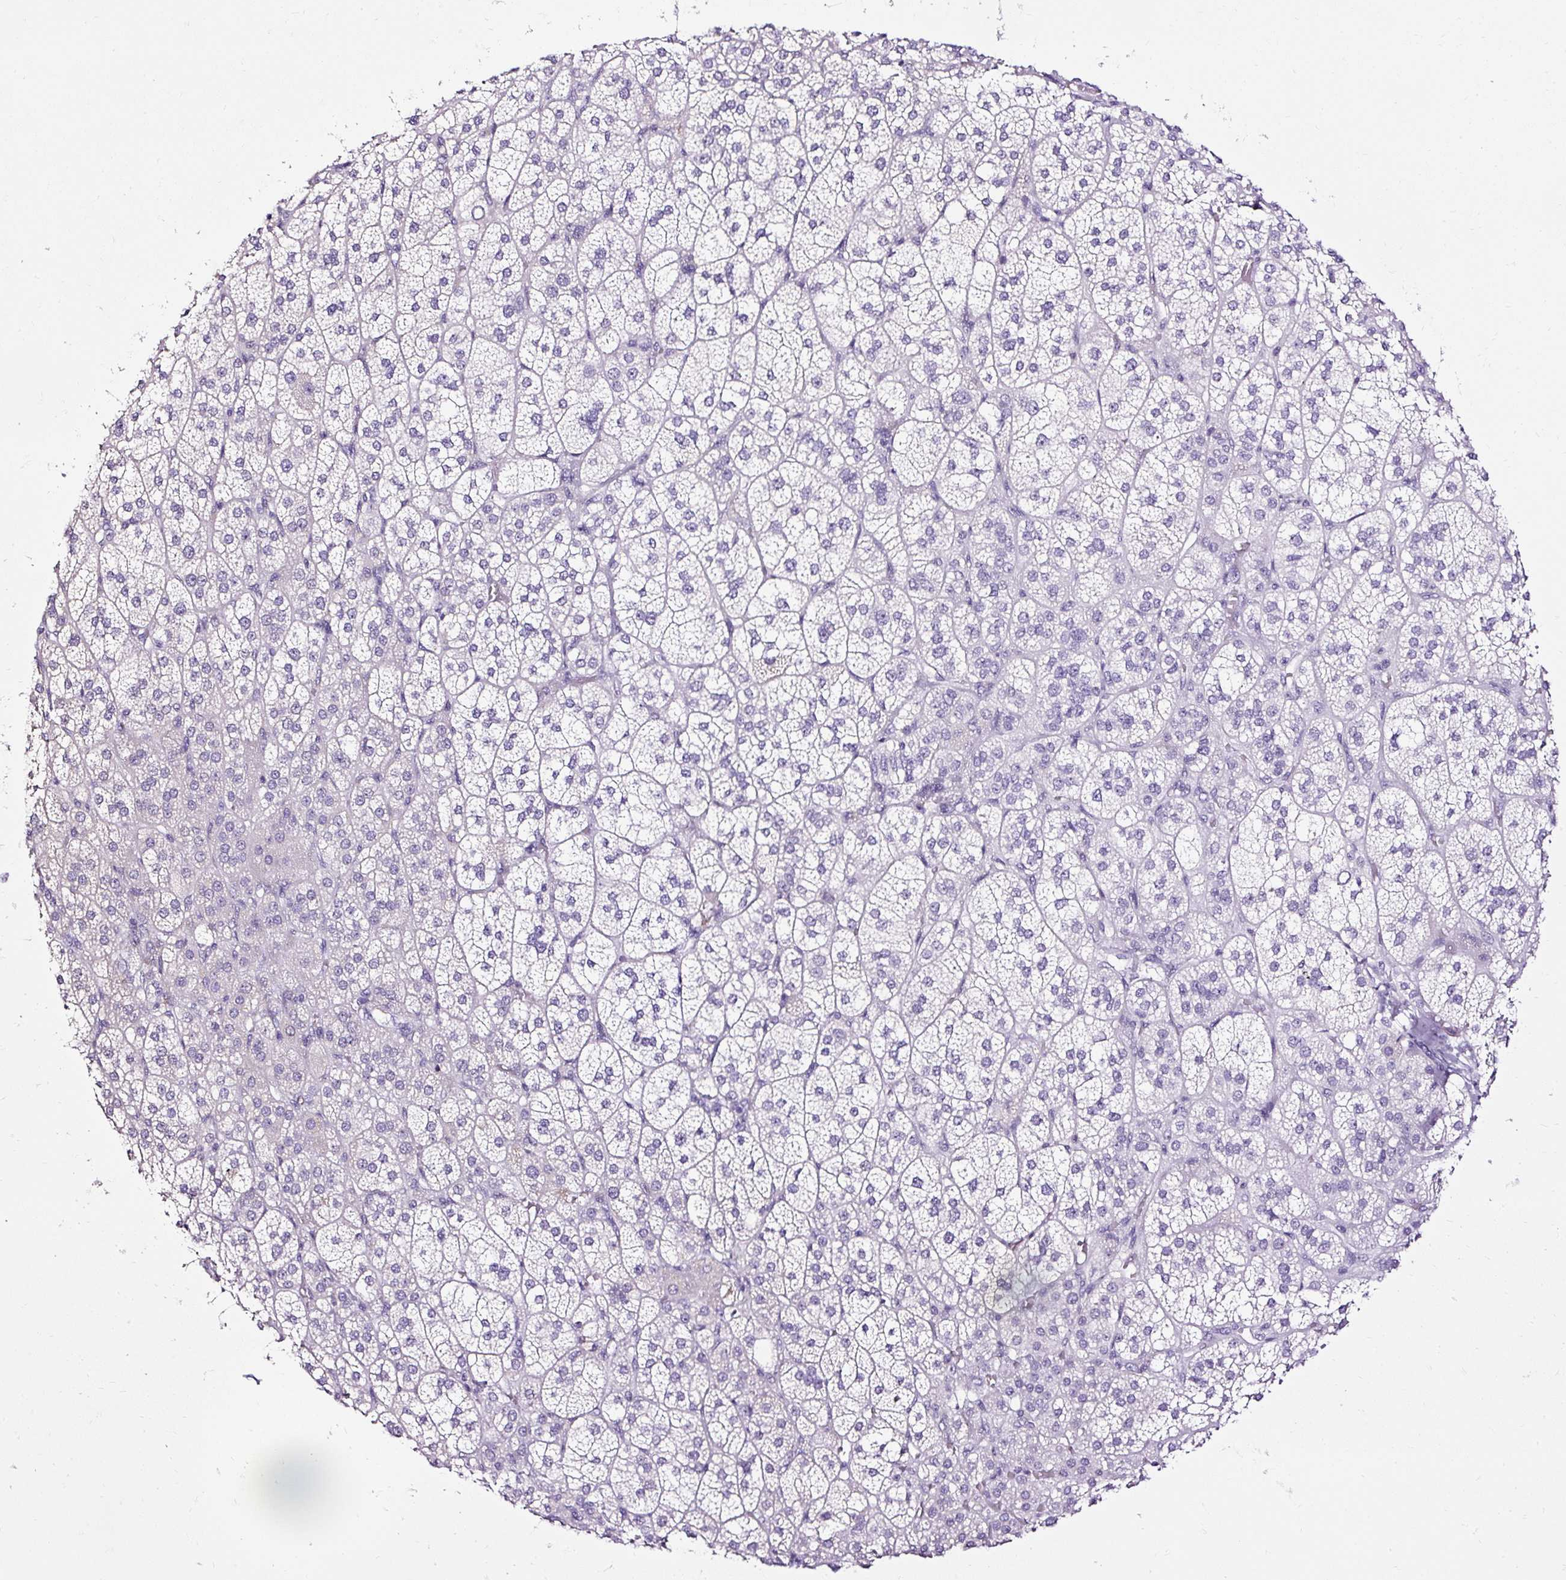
{"staining": {"intensity": "negative", "quantity": "none", "location": "none"}, "tissue": "adrenal gland", "cell_type": "Glandular cells", "image_type": "normal", "snomed": [{"axis": "morphology", "description": "Normal tissue, NOS"}, {"axis": "topography", "description": "Adrenal gland"}], "caption": "Immunohistochemistry (IHC) of normal adrenal gland demonstrates no expression in glandular cells. (Immunohistochemistry, brightfield microscopy, high magnification).", "gene": "SLC7A8", "patient": {"sex": "female", "age": 60}}